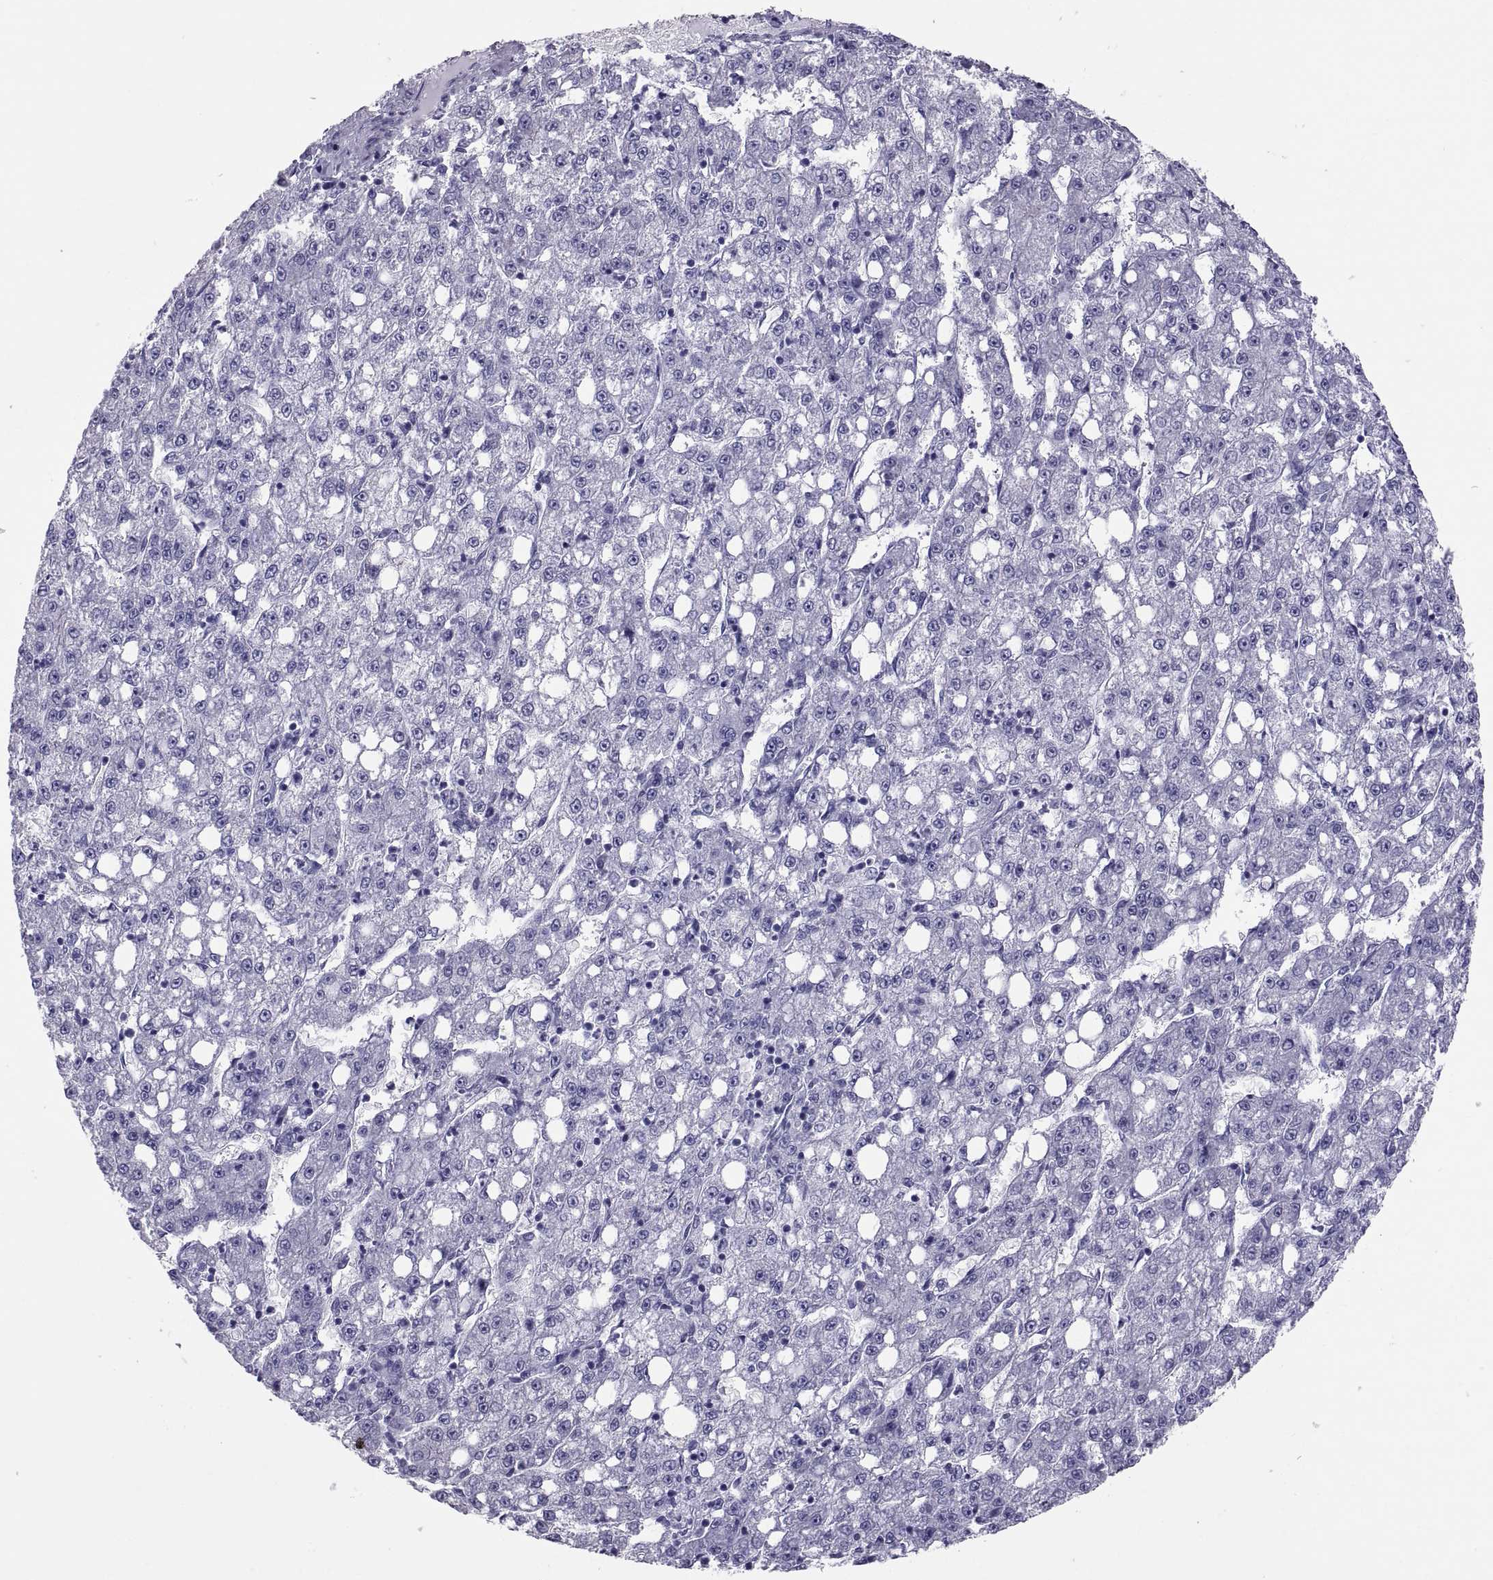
{"staining": {"intensity": "negative", "quantity": "none", "location": "none"}, "tissue": "liver cancer", "cell_type": "Tumor cells", "image_type": "cancer", "snomed": [{"axis": "morphology", "description": "Carcinoma, Hepatocellular, NOS"}, {"axis": "topography", "description": "Liver"}], "caption": "High power microscopy image of an immunohistochemistry micrograph of liver cancer (hepatocellular carcinoma), revealing no significant staining in tumor cells.", "gene": "RNASE12", "patient": {"sex": "female", "age": 65}}